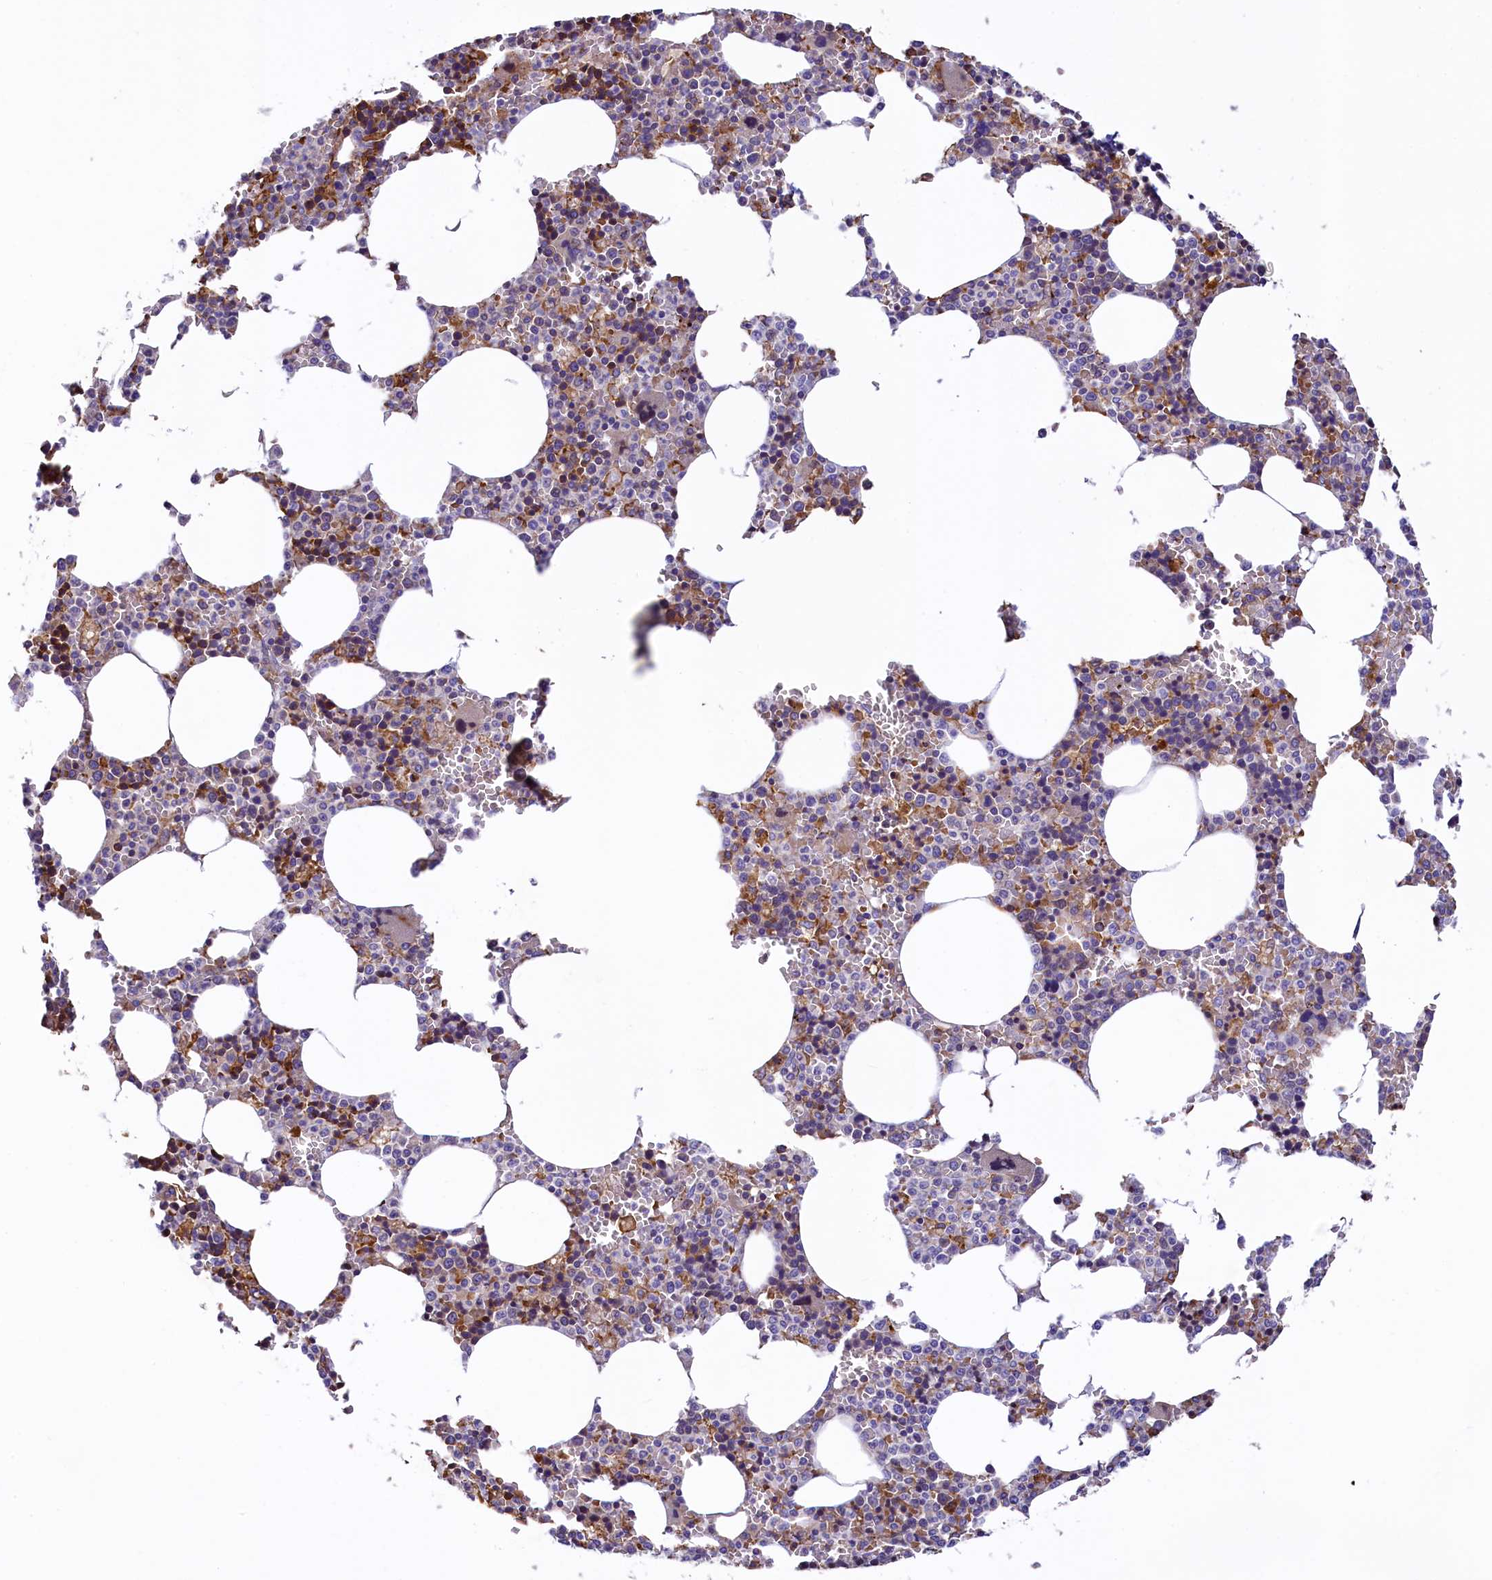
{"staining": {"intensity": "moderate", "quantity": "<25%", "location": "cytoplasmic/membranous"}, "tissue": "bone marrow", "cell_type": "Hematopoietic cells", "image_type": "normal", "snomed": [{"axis": "morphology", "description": "Normal tissue, NOS"}, {"axis": "topography", "description": "Bone marrow"}], "caption": "DAB (3,3'-diaminobenzidine) immunohistochemical staining of benign human bone marrow exhibits moderate cytoplasmic/membranous protein staining in approximately <25% of hematopoietic cells. (Brightfield microscopy of DAB IHC at high magnification).", "gene": "HPS6", "patient": {"sex": "male", "age": 70}}